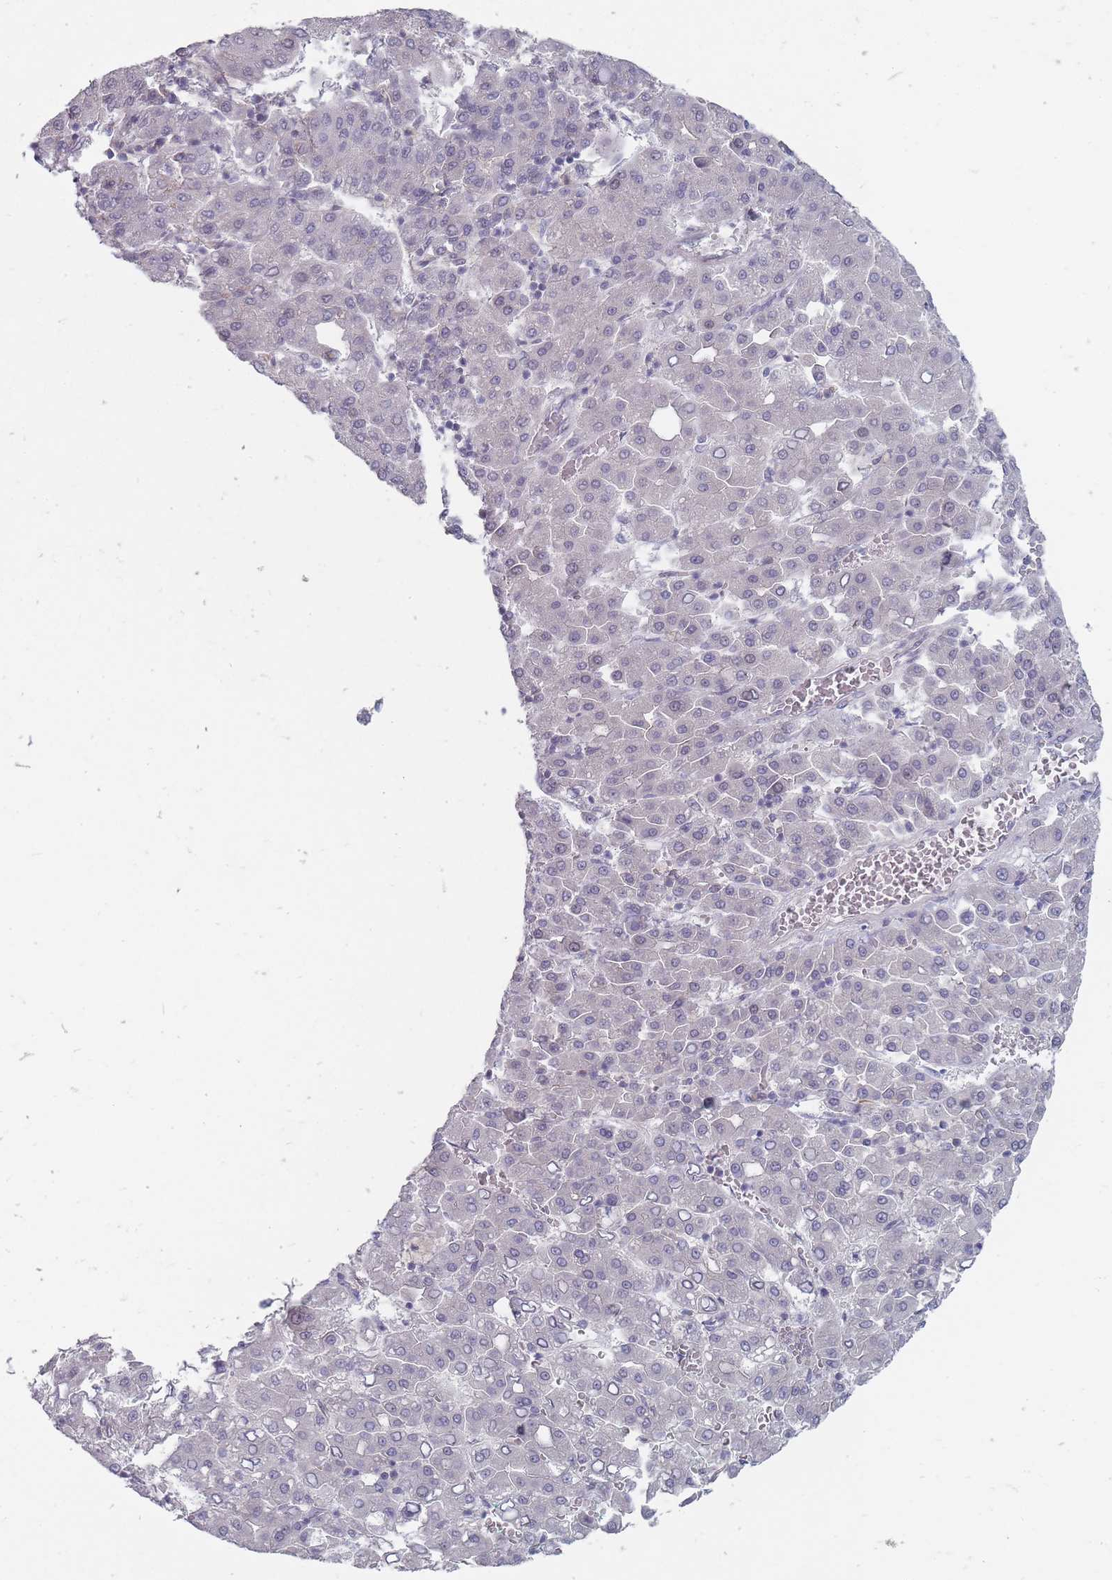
{"staining": {"intensity": "negative", "quantity": "none", "location": "none"}, "tissue": "liver cancer", "cell_type": "Tumor cells", "image_type": "cancer", "snomed": [{"axis": "morphology", "description": "Carcinoma, Hepatocellular, NOS"}, {"axis": "topography", "description": "Liver"}], "caption": "Immunohistochemical staining of liver cancer (hepatocellular carcinoma) reveals no significant staining in tumor cells.", "gene": "PCDH12", "patient": {"sex": "male", "age": 65}}